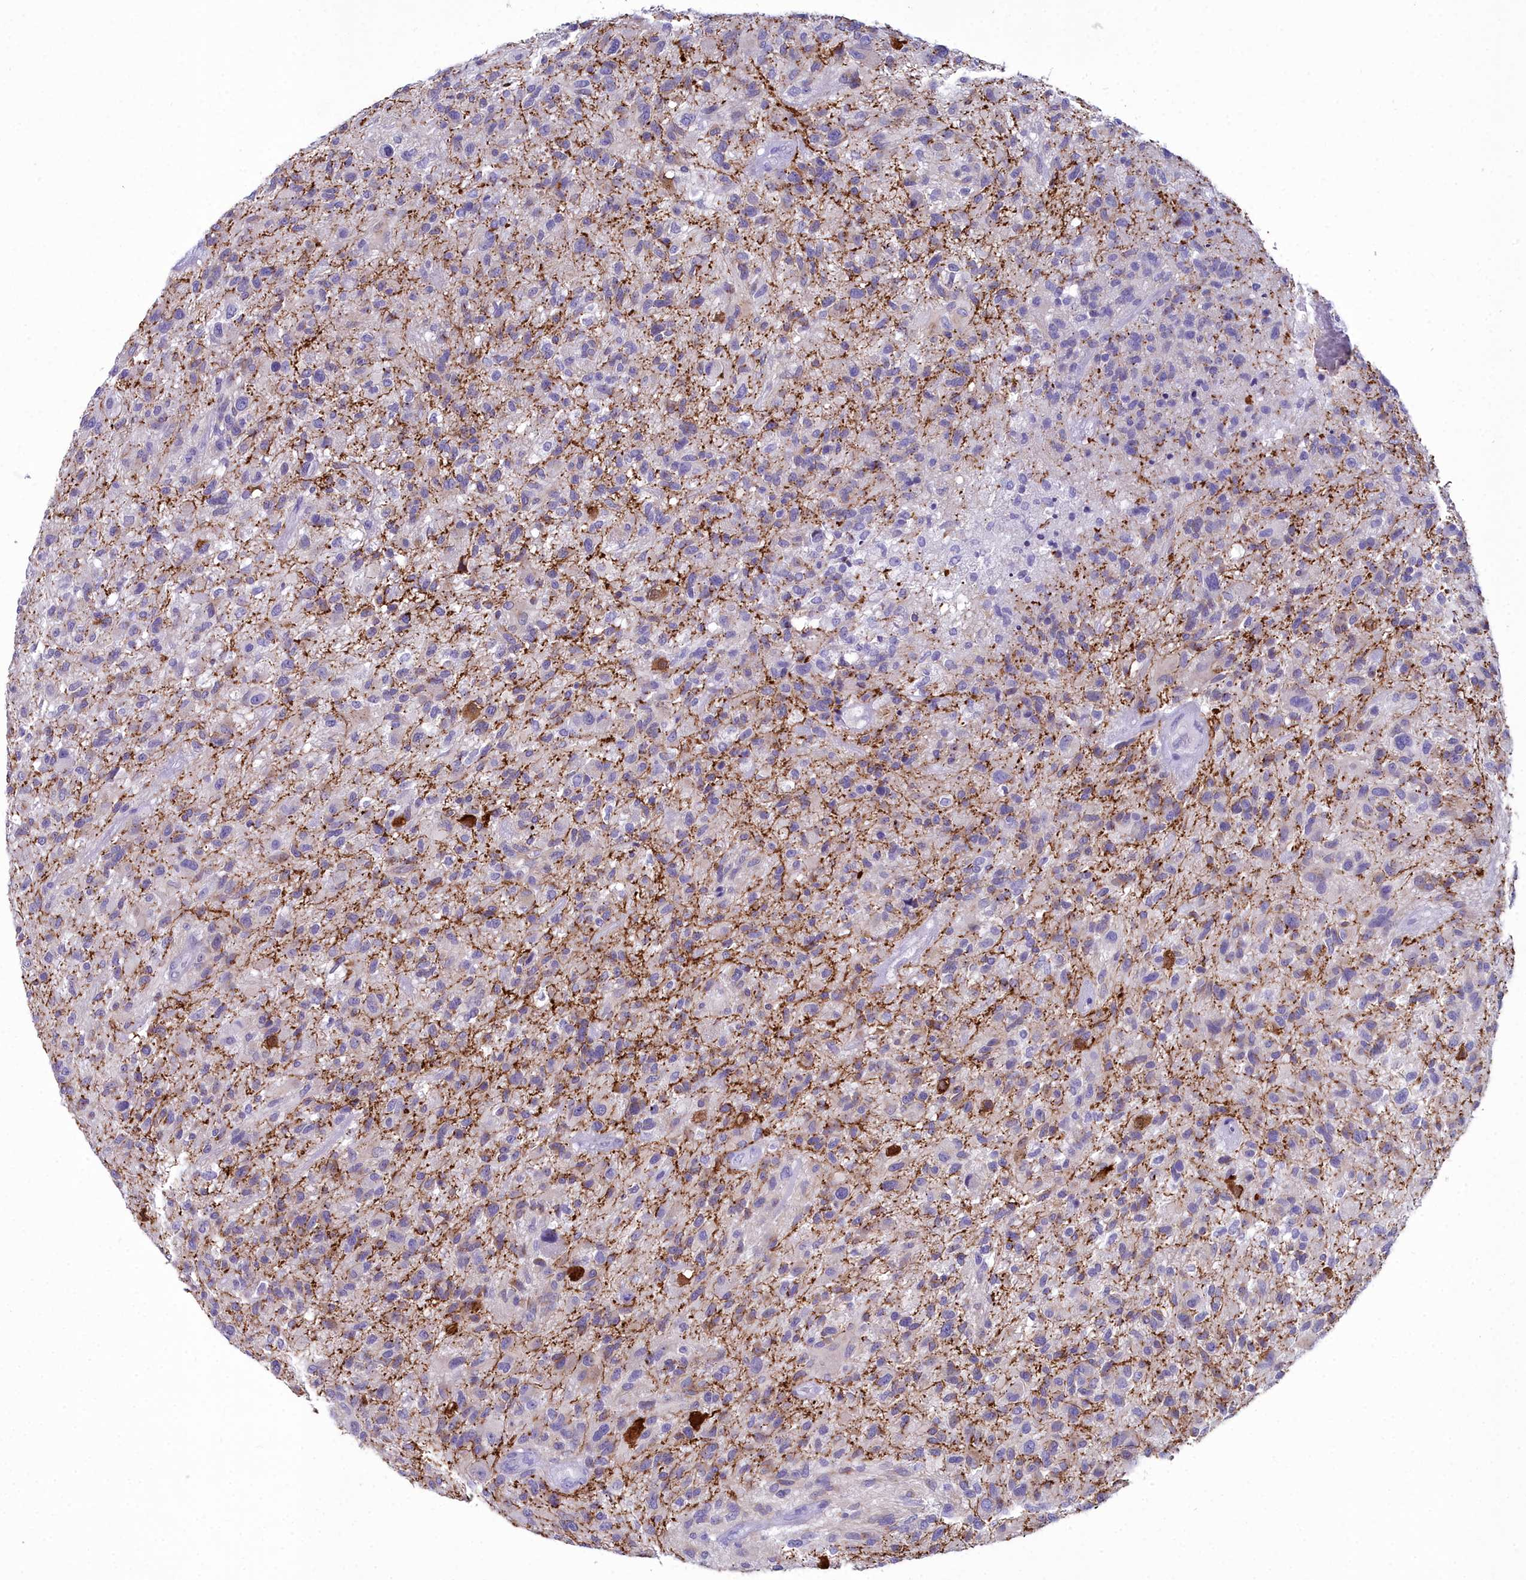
{"staining": {"intensity": "negative", "quantity": "none", "location": "none"}, "tissue": "glioma", "cell_type": "Tumor cells", "image_type": "cancer", "snomed": [{"axis": "morphology", "description": "Glioma, malignant, High grade"}, {"axis": "topography", "description": "Brain"}], "caption": "DAB (3,3'-diaminobenzidine) immunohistochemical staining of human glioma exhibits no significant expression in tumor cells.", "gene": "MAP6", "patient": {"sex": "male", "age": 47}}